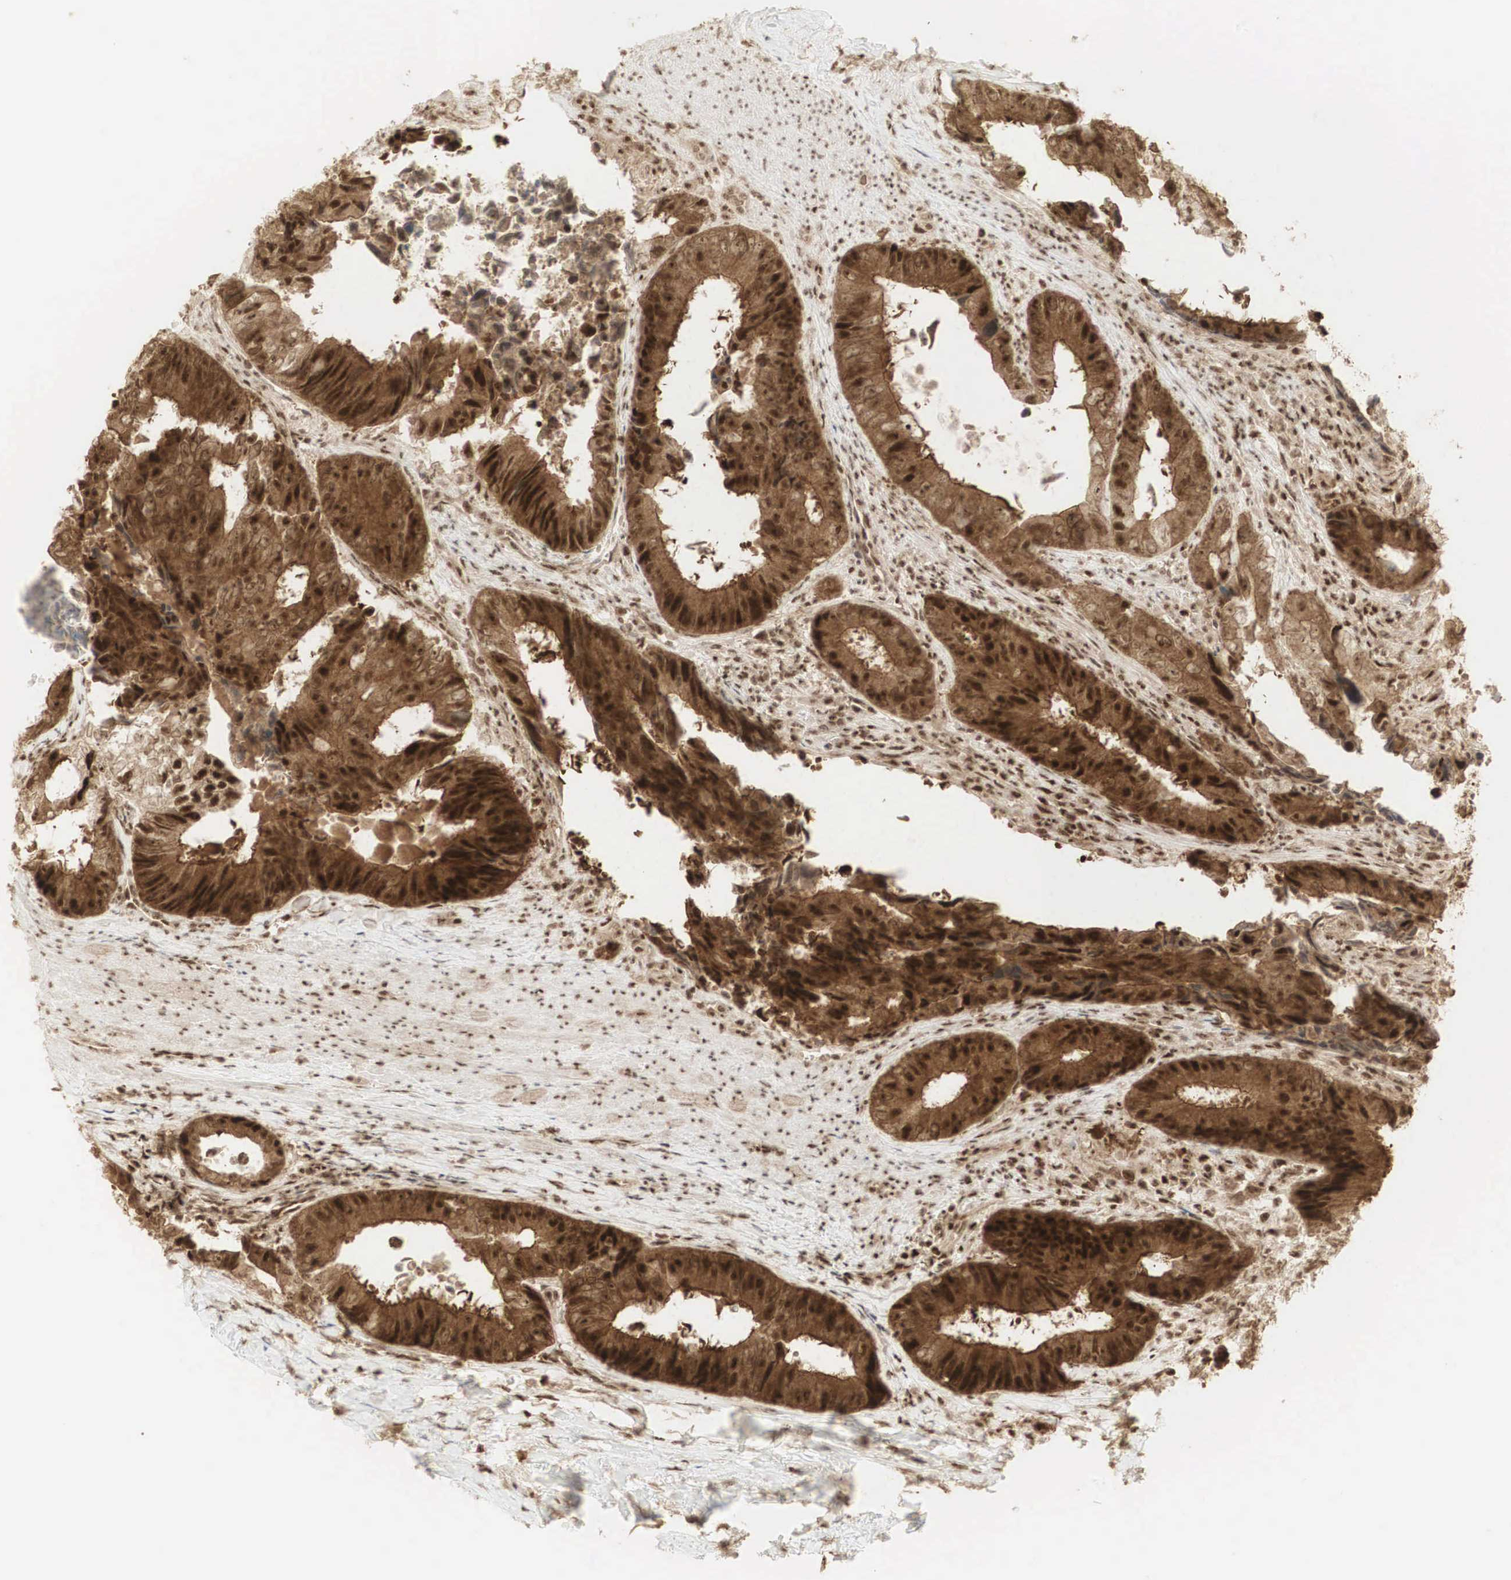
{"staining": {"intensity": "strong", "quantity": ">75%", "location": "cytoplasmic/membranous,nuclear"}, "tissue": "colorectal cancer", "cell_type": "Tumor cells", "image_type": "cancer", "snomed": [{"axis": "morphology", "description": "Adenocarcinoma, NOS"}, {"axis": "topography", "description": "Rectum"}], "caption": "Immunohistochemistry micrograph of human colorectal adenocarcinoma stained for a protein (brown), which reveals high levels of strong cytoplasmic/membranous and nuclear positivity in approximately >75% of tumor cells.", "gene": "RNF113A", "patient": {"sex": "female", "age": 98}}